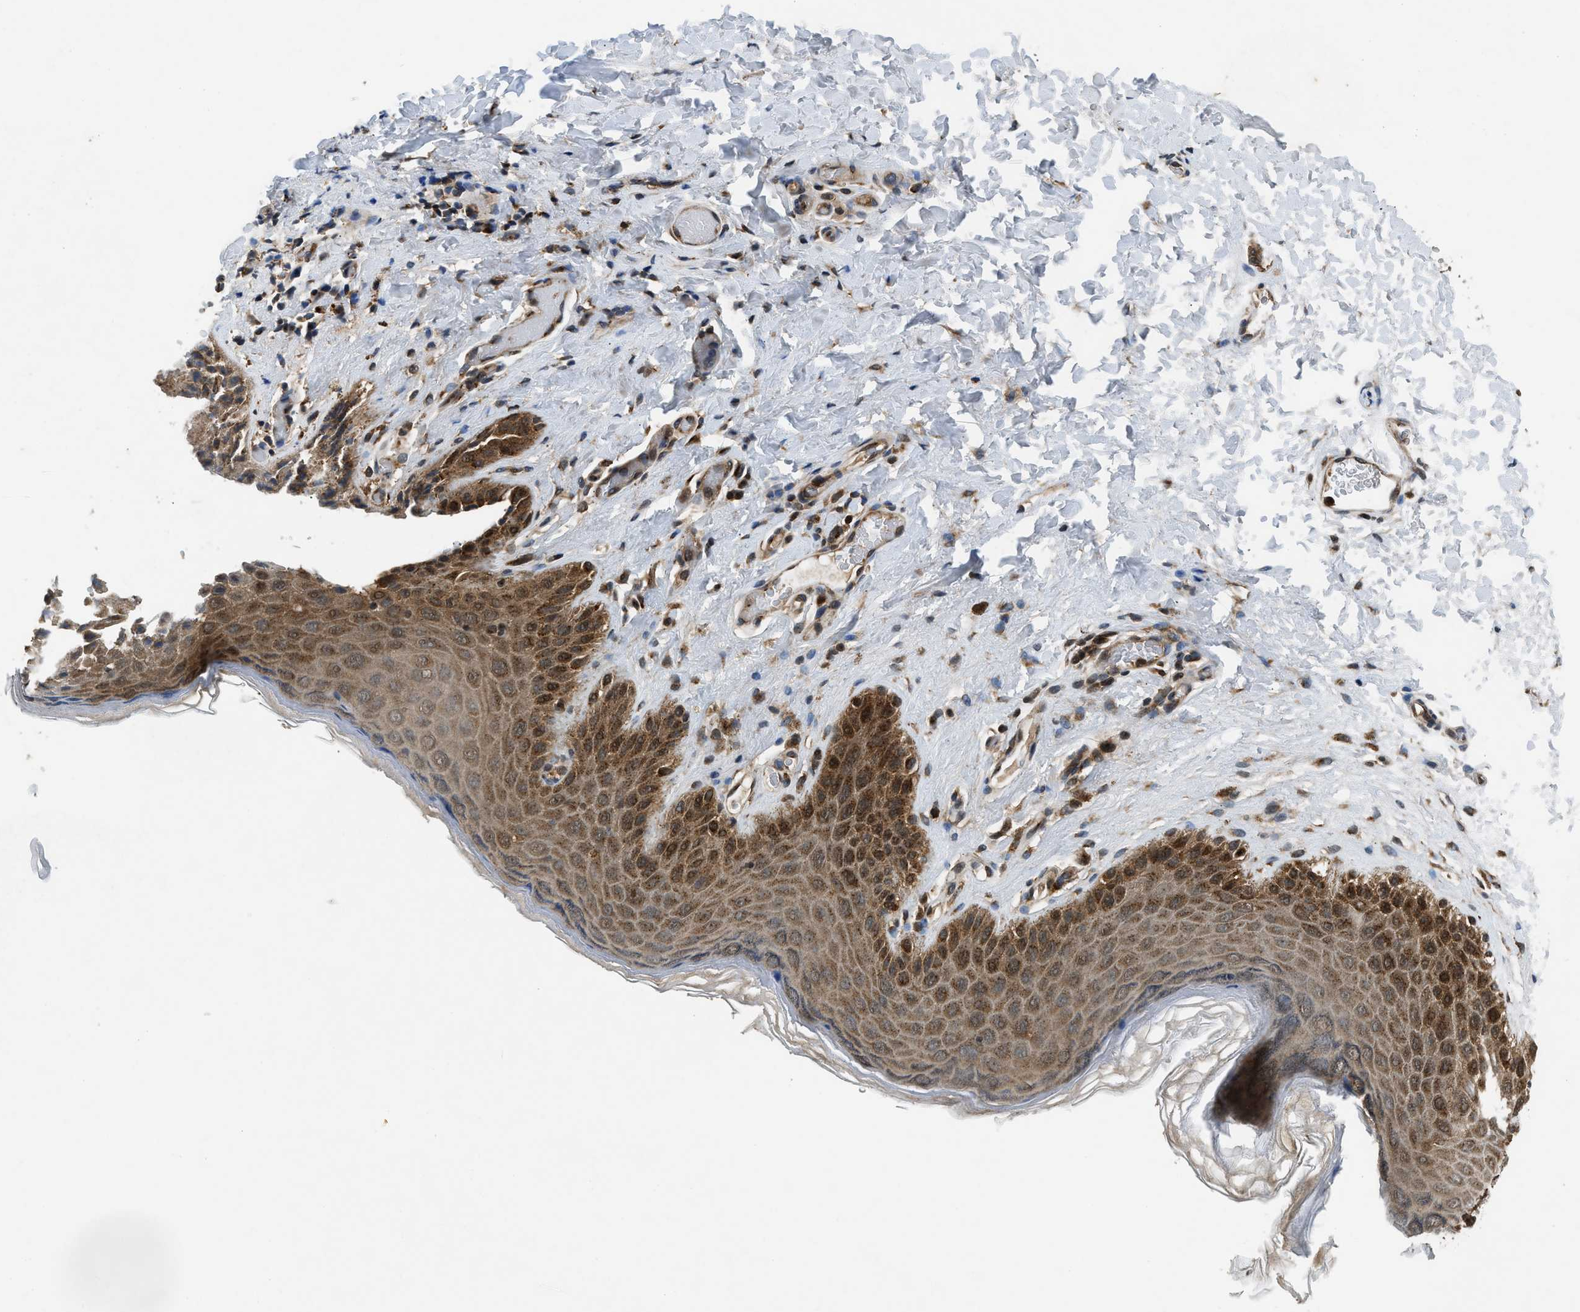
{"staining": {"intensity": "moderate", "quantity": ">75%", "location": "cytoplasmic/membranous"}, "tissue": "skin", "cell_type": "Epidermal cells", "image_type": "normal", "snomed": [{"axis": "morphology", "description": "Normal tissue, NOS"}, {"axis": "topography", "description": "Anal"}], "caption": "Protein staining by immunohistochemistry (IHC) exhibits moderate cytoplasmic/membranous staining in approximately >75% of epidermal cells in normal skin. (DAB = brown stain, brightfield microscopy at high magnification).", "gene": "RPS6KB1", "patient": {"sex": "male", "age": 44}}